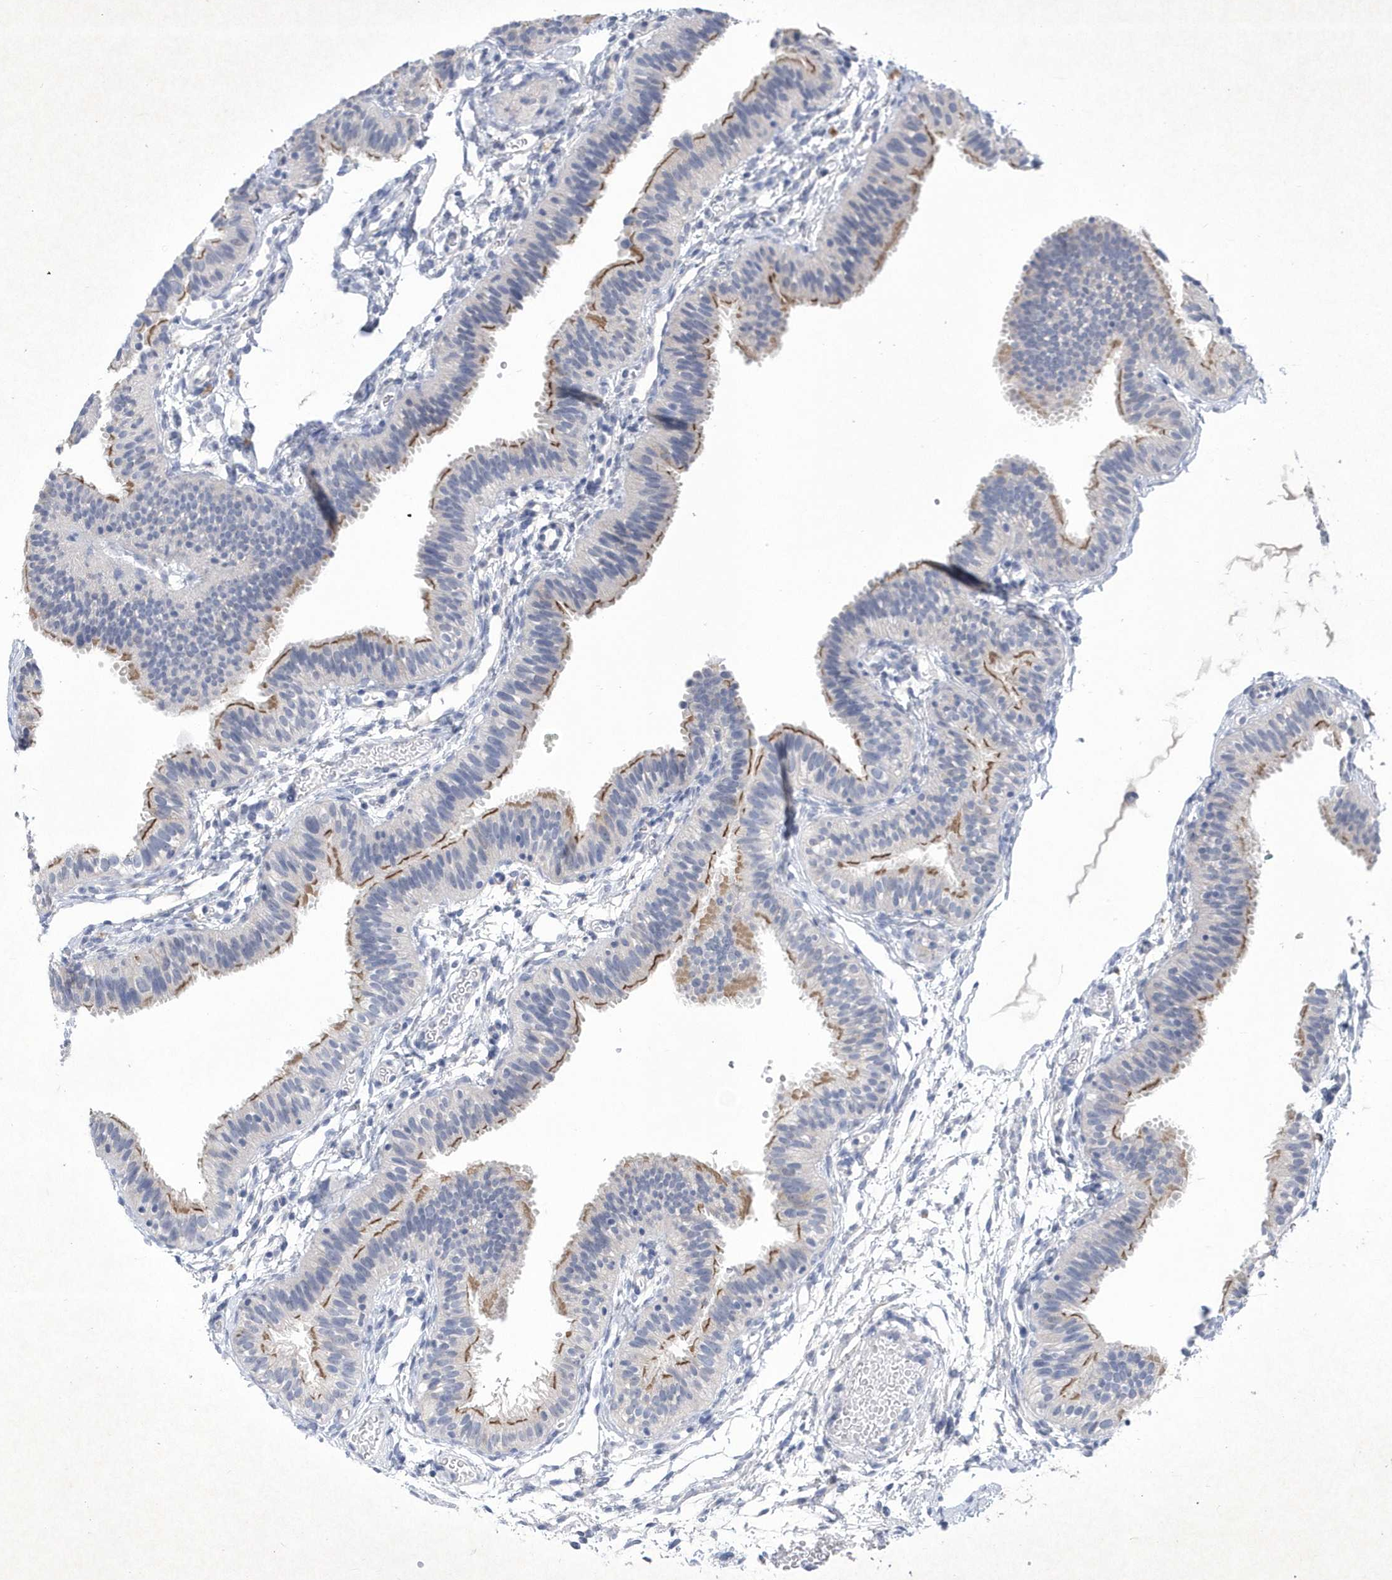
{"staining": {"intensity": "moderate", "quantity": "25%-75%", "location": "cytoplasmic/membranous"}, "tissue": "fallopian tube", "cell_type": "Glandular cells", "image_type": "normal", "snomed": [{"axis": "morphology", "description": "Normal tissue, NOS"}, {"axis": "topography", "description": "Fallopian tube"}], "caption": "There is medium levels of moderate cytoplasmic/membranous staining in glandular cells of normal fallopian tube, as demonstrated by immunohistochemical staining (brown color).", "gene": "BHLHA15", "patient": {"sex": "female", "age": 35}}